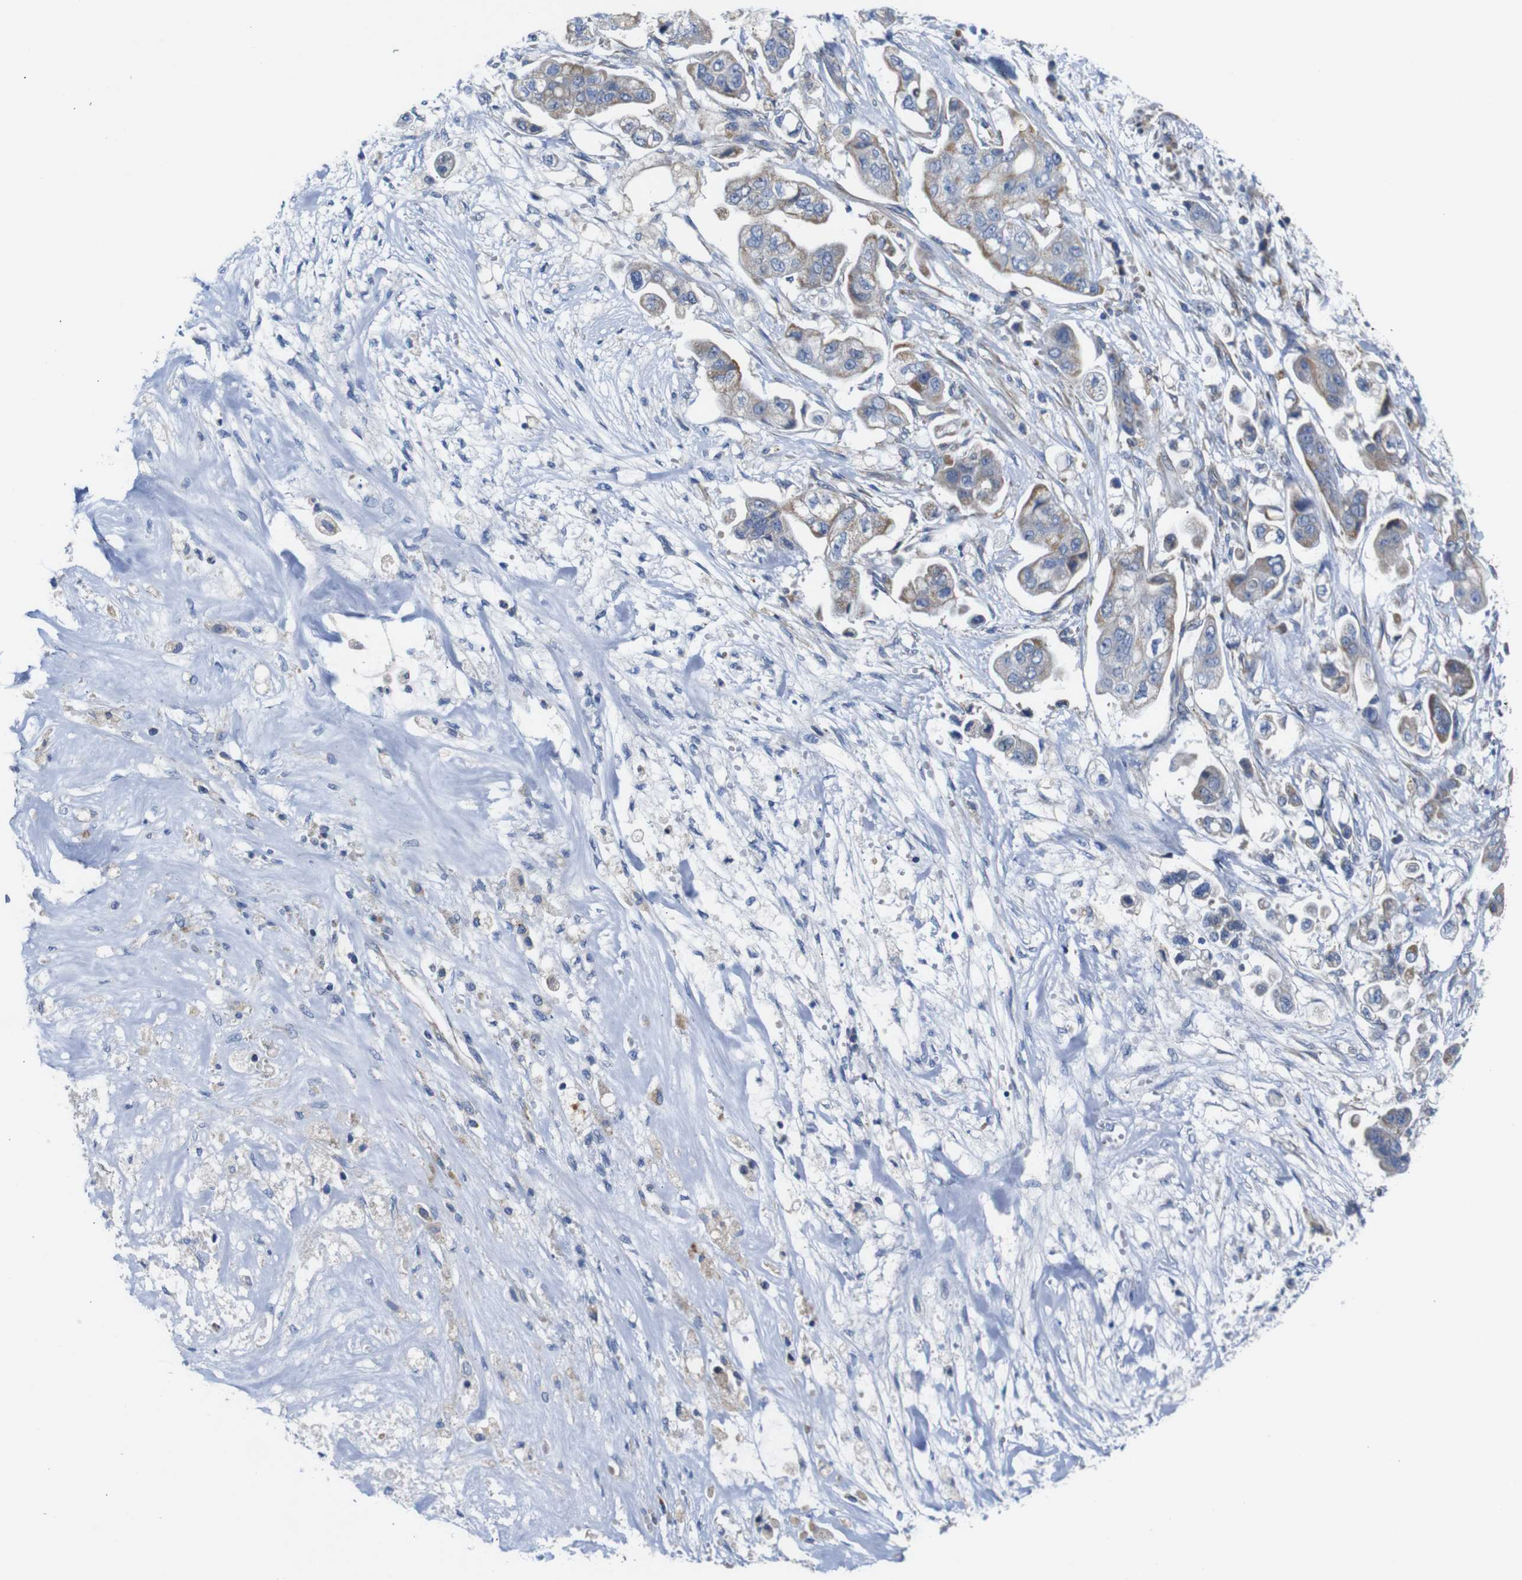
{"staining": {"intensity": "moderate", "quantity": "25%-75%", "location": "cytoplasmic/membranous"}, "tissue": "stomach cancer", "cell_type": "Tumor cells", "image_type": "cancer", "snomed": [{"axis": "morphology", "description": "Adenocarcinoma, NOS"}, {"axis": "topography", "description": "Stomach"}], "caption": "An immunohistochemistry (IHC) micrograph of tumor tissue is shown. Protein staining in brown shows moderate cytoplasmic/membranous positivity in adenocarcinoma (stomach) within tumor cells.", "gene": "PDCD1LG2", "patient": {"sex": "male", "age": 62}}